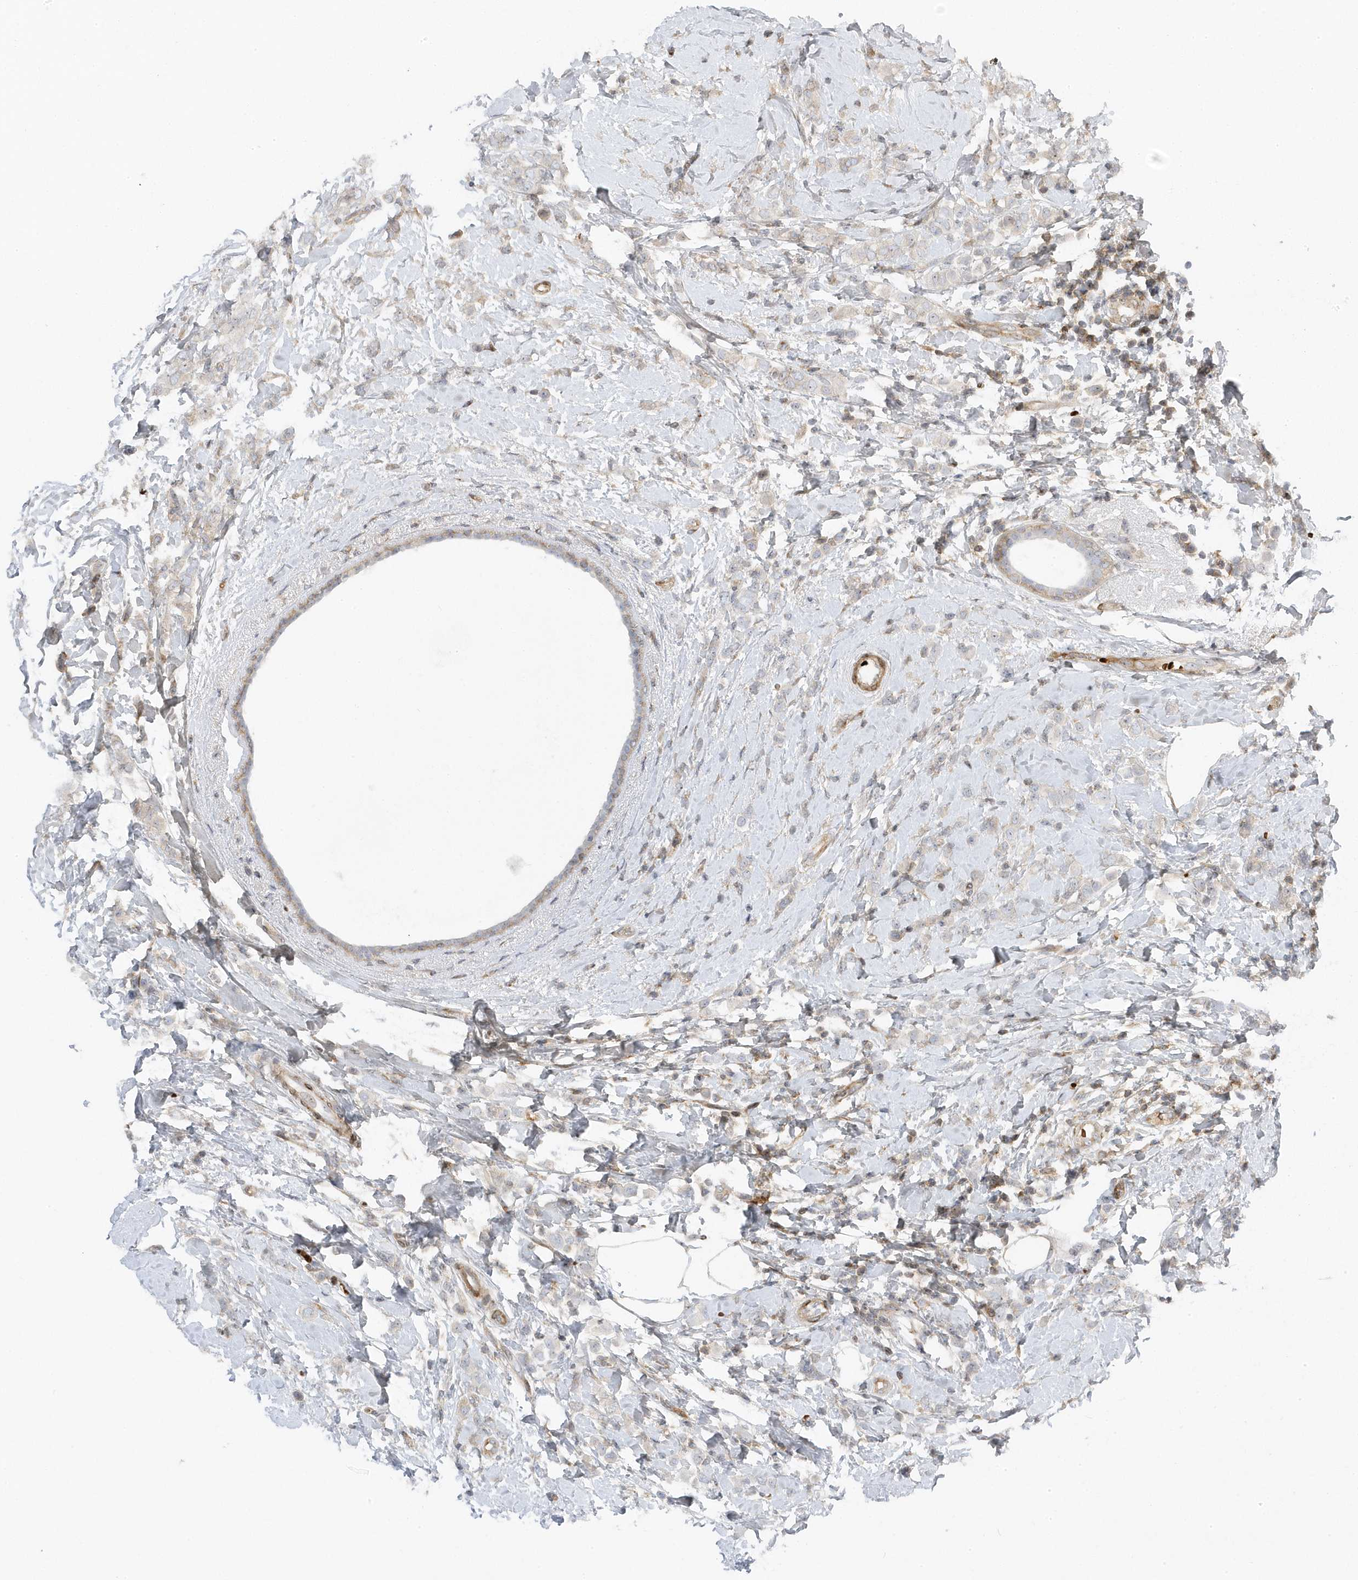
{"staining": {"intensity": "weak", "quantity": "<25%", "location": "cytoplasmic/membranous"}, "tissue": "breast cancer", "cell_type": "Tumor cells", "image_type": "cancer", "snomed": [{"axis": "morphology", "description": "Lobular carcinoma"}, {"axis": "topography", "description": "Breast"}], "caption": "Immunohistochemical staining of breast cancer exhibits no significant expression in tumor cells.", "gene": "MAP7D3", "patient": {"sex": "female", "age": 47}}